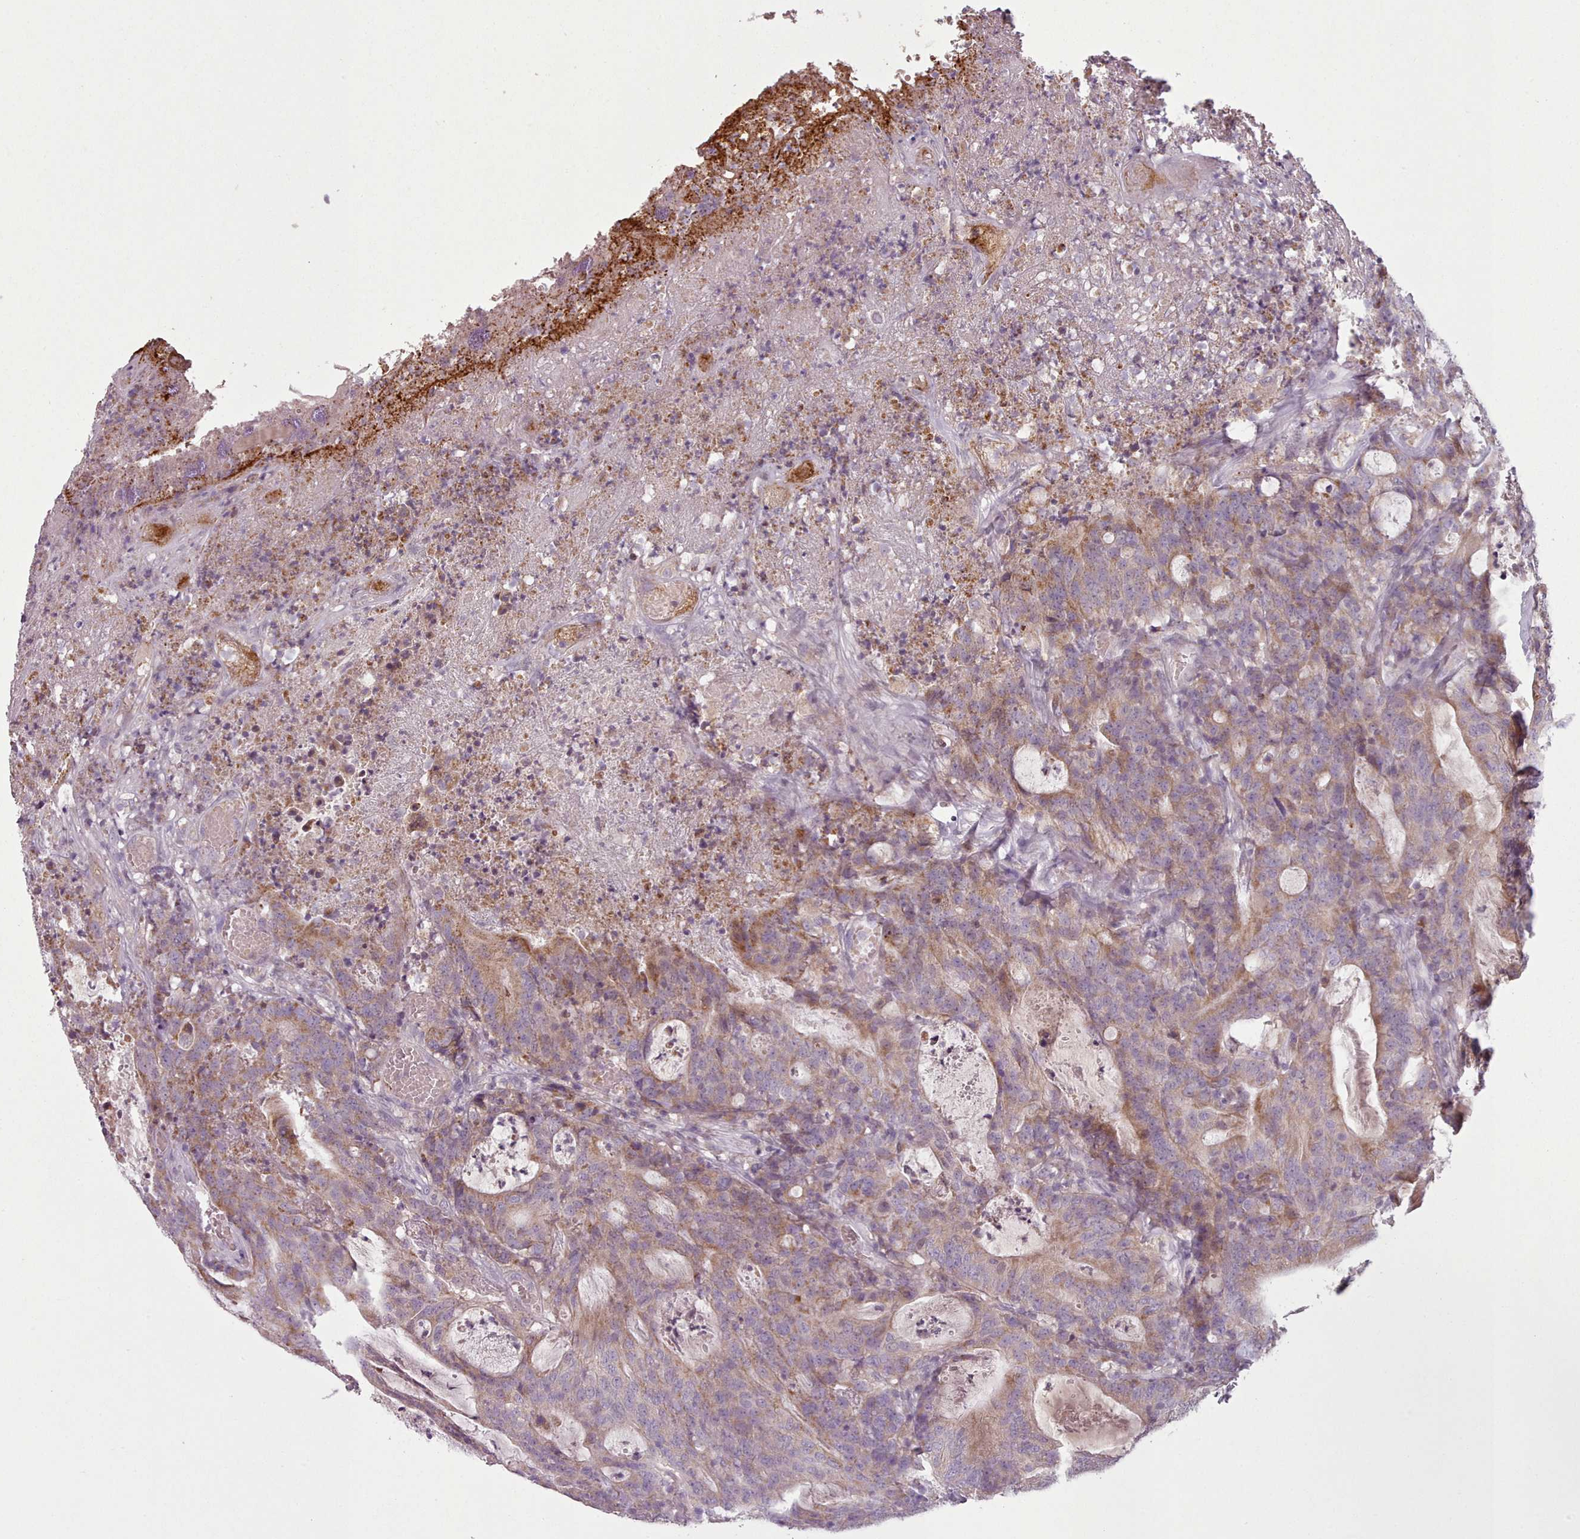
{"staining": {"intensity": "weak", "quantity": ">75%", "location": "cytoplasmic/membranous"}, "tissue": "colorectal cancer", "cell_type": "Tumor cells", "image_type": "cancer", "snomed": [{"axis": "morphology", "description": "Adenocarcinoma, NOS"}, {"axis": "topography", "description": "Colon"}], "caption": "About >75% of tumor cells in colorectal cancer (adenocarcinoma) demonstrate weak cytoplasmic/membranous protein positivity as visualized by brown immunohistochemical staining.", "gene": "LAPTM5", "patient": {"sex": "male", "age": 83}}